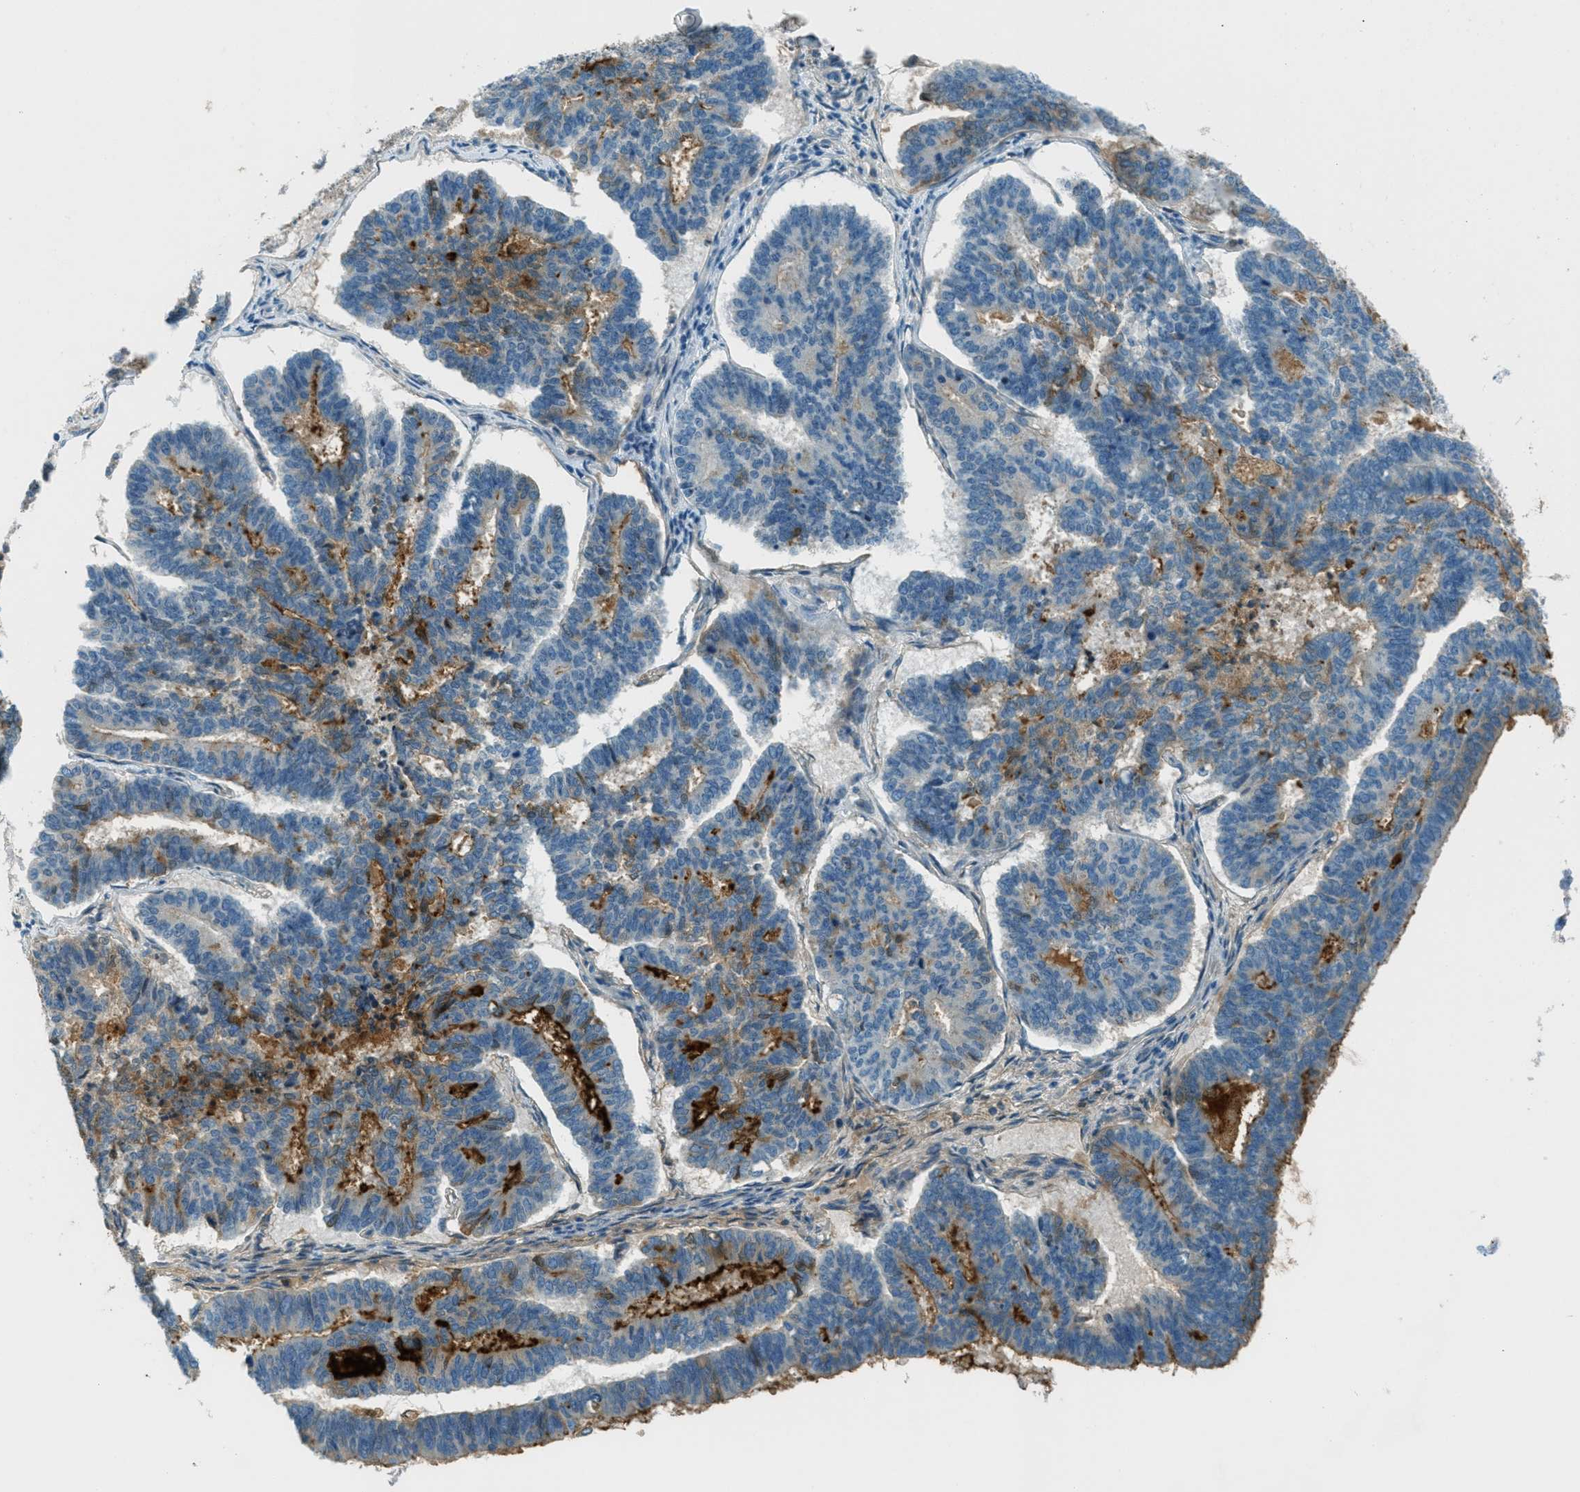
{"staining": {"intensity": "moderate", "quantity": "25%-75%", "location": "cytoplasmic/membranous"}, "tissue": "endometrial cancer", "cell_type": "Tumor cells", "image_type": "cancer", "snomed": [{"axis": "morphology", "description": "Adenocarcinoma, NOS"}, {"axis": "topography", "description": "Endometrium"}], "caption": "A high-resolution photomicrograph shows IHC staining of endometrial cancer (adenocarcinoma), which demonstrates moderate cytoplasmic/membranous expression in approximately 25%-75% of tumor cells.", "gene": "MSLN", "patient": {"sex": "female", "age": 70}}